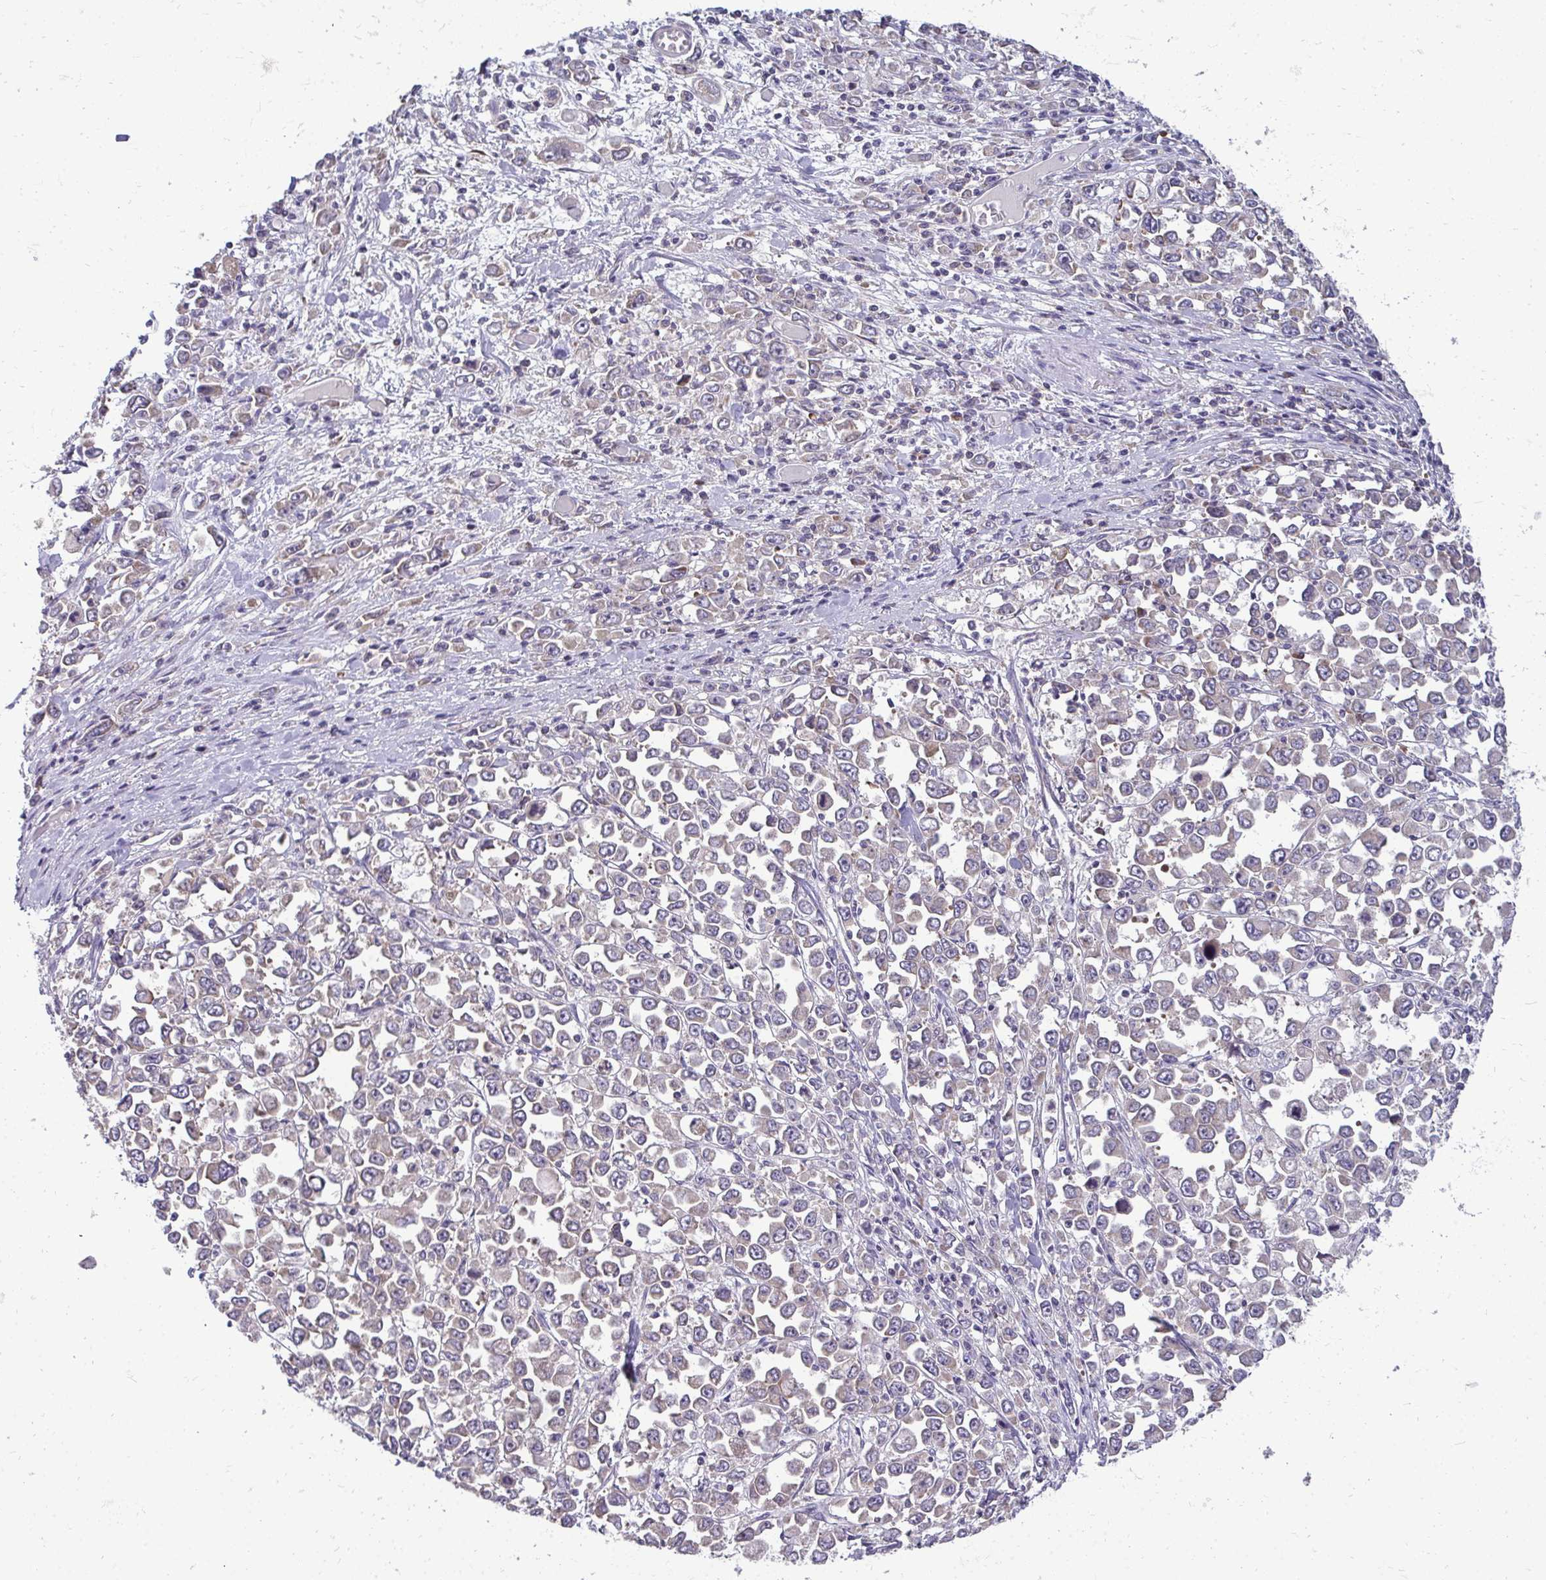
{"staining": {"intensity": "weak", "quantity": "<25%", "location": "cytoplasmic/membranous"}, "tissue": "stomach cancer", "cell_type": "Tumor cells", "image_type": "cancer", "snomed": [{"axis": "morphology", "description": "Adenocarcinoma, NOS"}, {"axis": "topography", "description": "Stomach, upper"}], "caption": "An IHC histopathology image of adenocarcinoma (stomach) is shown. There is no staining in tumor cells of adenocarcinoma (stomach).", "gene": "RPLP2", "patient": {"sex": "male", "age": 70}}